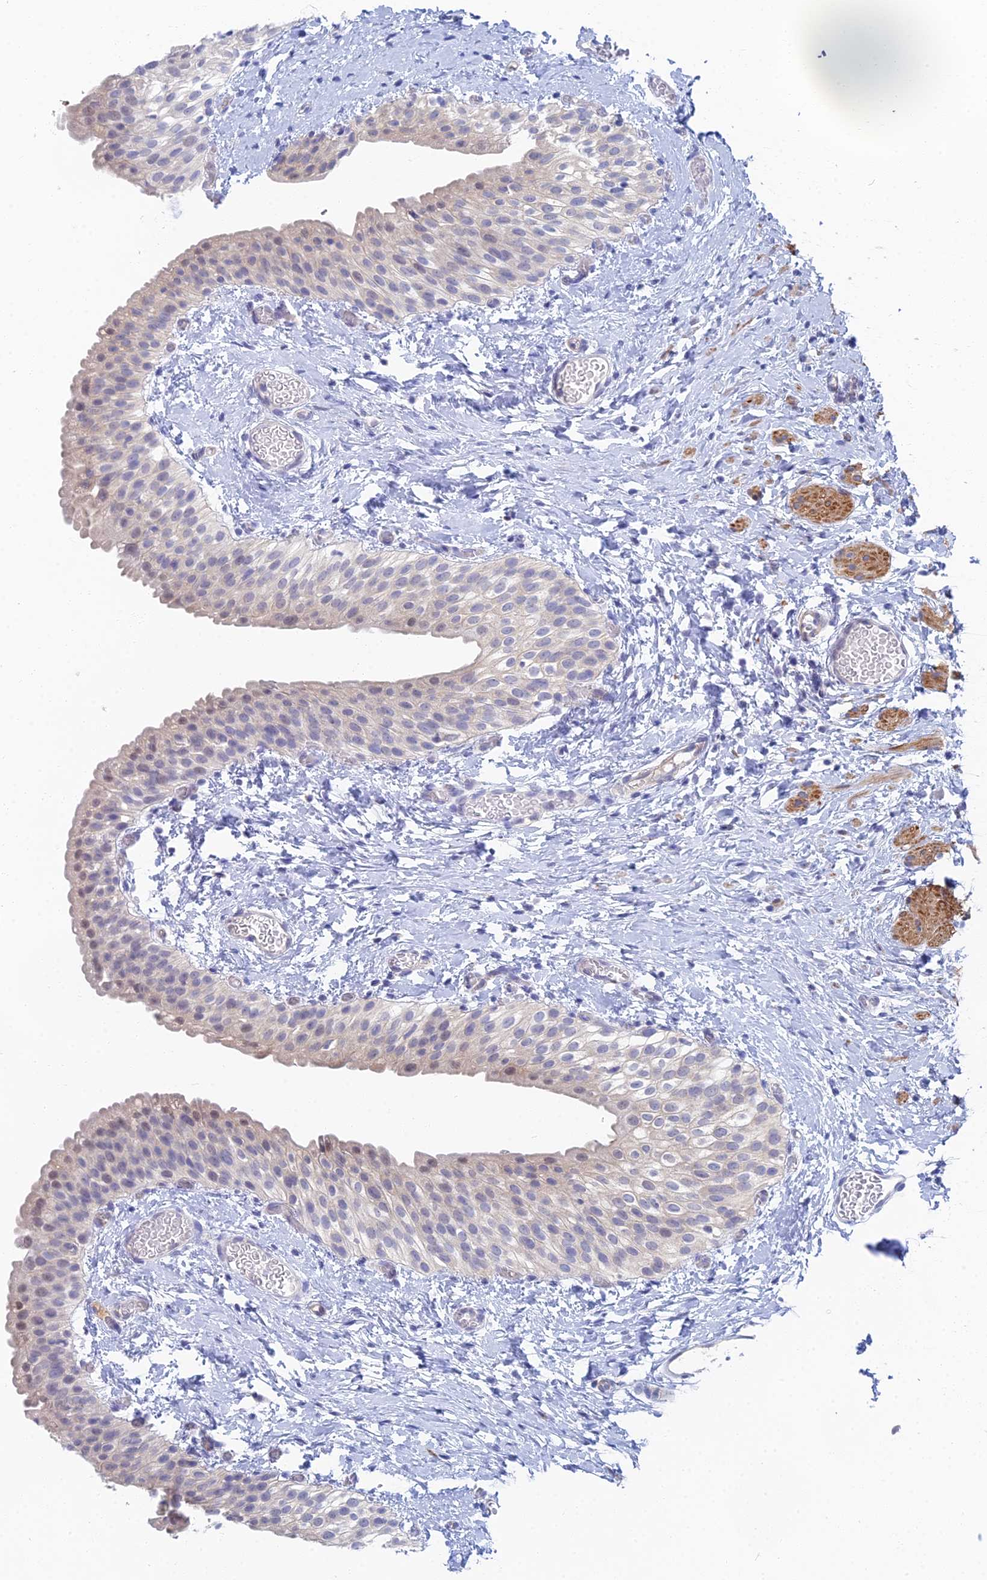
{"staining": {"intensity": "weak", "quantity": "<25%", "location": "cytoplasmic/membranous,nuclear"}, "tissue": "urinary bladder", "cell_type": "Urothelial cells", "image_type": "normal", "snomed": [{"axis": "morphology", "description": "Normal tissue, NOS"}, {"axis": "topography", "description": "Urinary bladder"}], "caption": "Photomicrograph shows no protein staining in urothelial cells of normal urinary bladder.", "gene": "DNAH14", "patient": {"sex": "male", "age": 1}}